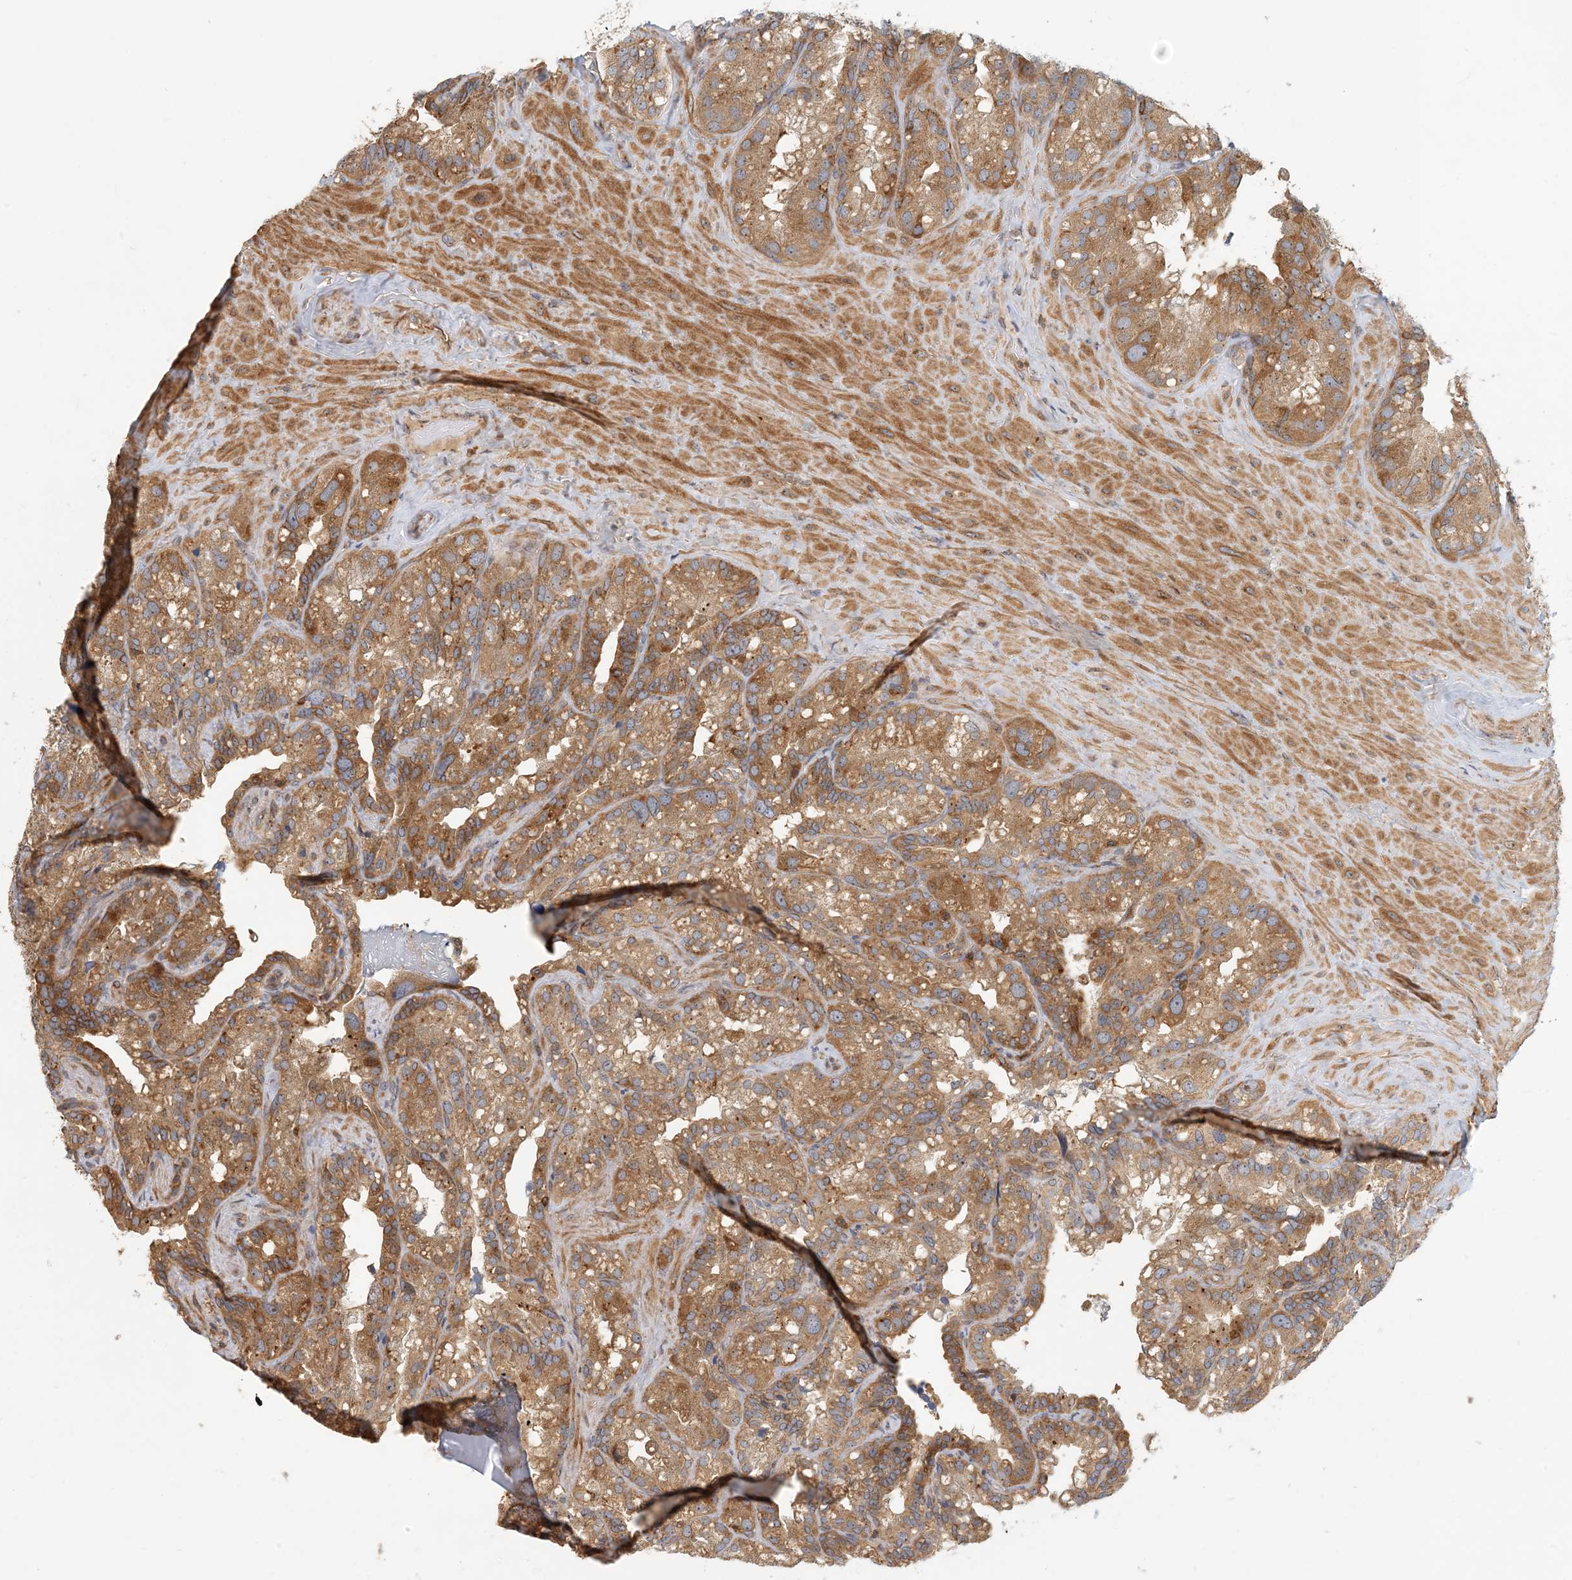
{"staining": {"intensity": "moderate", "quantity": ">75%", "location": "cytoplasmic/membranous"}, "tissue": "seminal vesicle", "cell_type": "Glandular cells", "image_type": "normal", "snomed": [{"axis": "morphology", "description": "Normal tissue, NOS"}, {"axis": "topography", "description": "Prostate"}, {"axis": "topography", "description": "Seminal veicle"}], "caption": "A histopathology image showing moderate cytoplasmic/membranous positivity in about >75% of glandular cells in benign seminal vesicle, as visualized by brown immunohistochemical staining.", "gene": "COLEC11", "patient": {"sex": "male", "age": 68}}